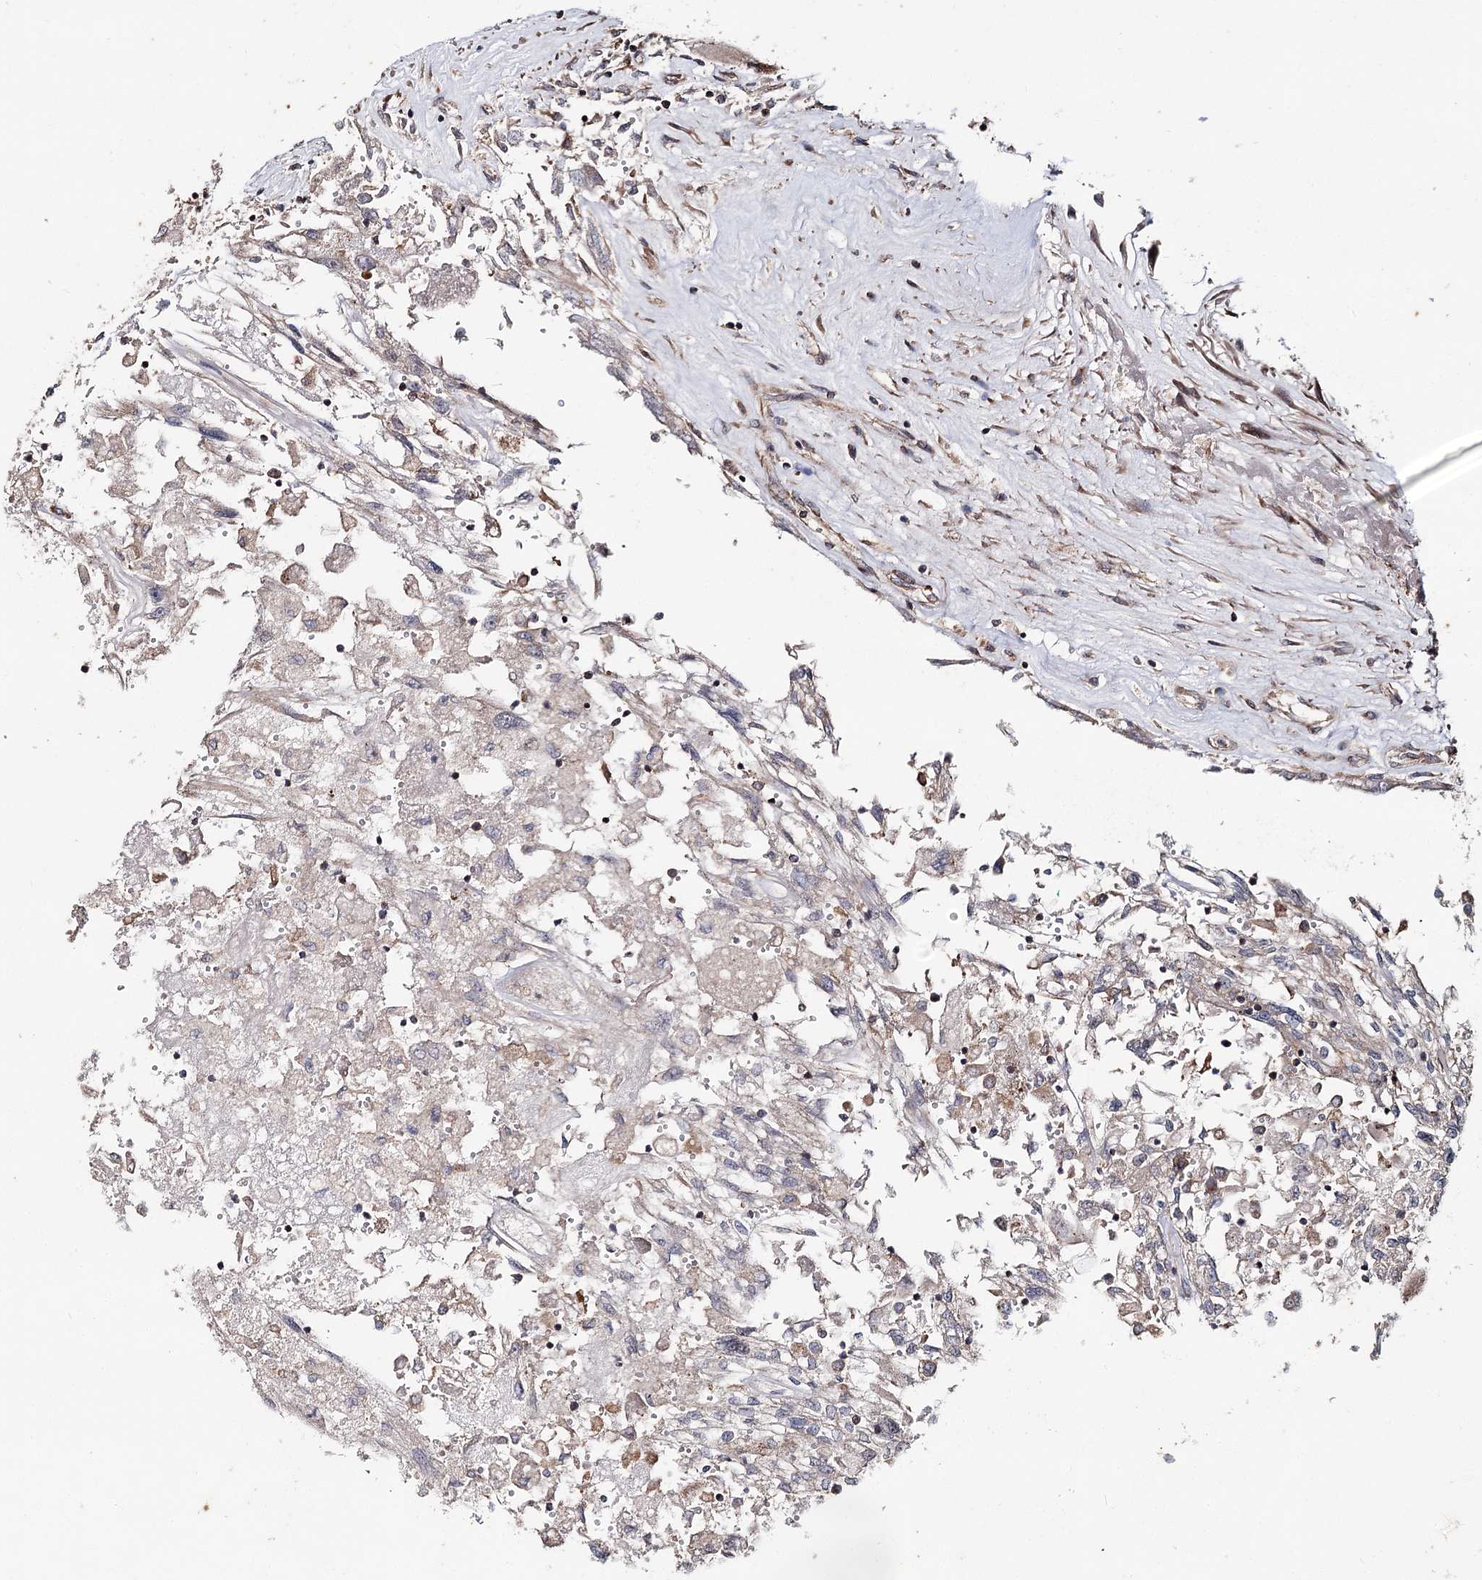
{"staining": {"intensity": "negative", "quantity": "none", "location": "none"}, "tissue": "renal cancer", "cell_type": "Tumor cells", "image_type": "cancer", "snomed": [{"axis": "morphology", "description": "Adenocarcinoma, NOS"}, {"axis": "topography", "description": "Kidney"}], "caption": "High magnification brightfield microscopy of renal cancer (adenocarcinoma) stained with DAB (brown) and counterstained with hematoxylin (blue): tumor cells show no significant positivity.", "gene": "MINDY3", "patient": {"sex": "female", "age": 52}}